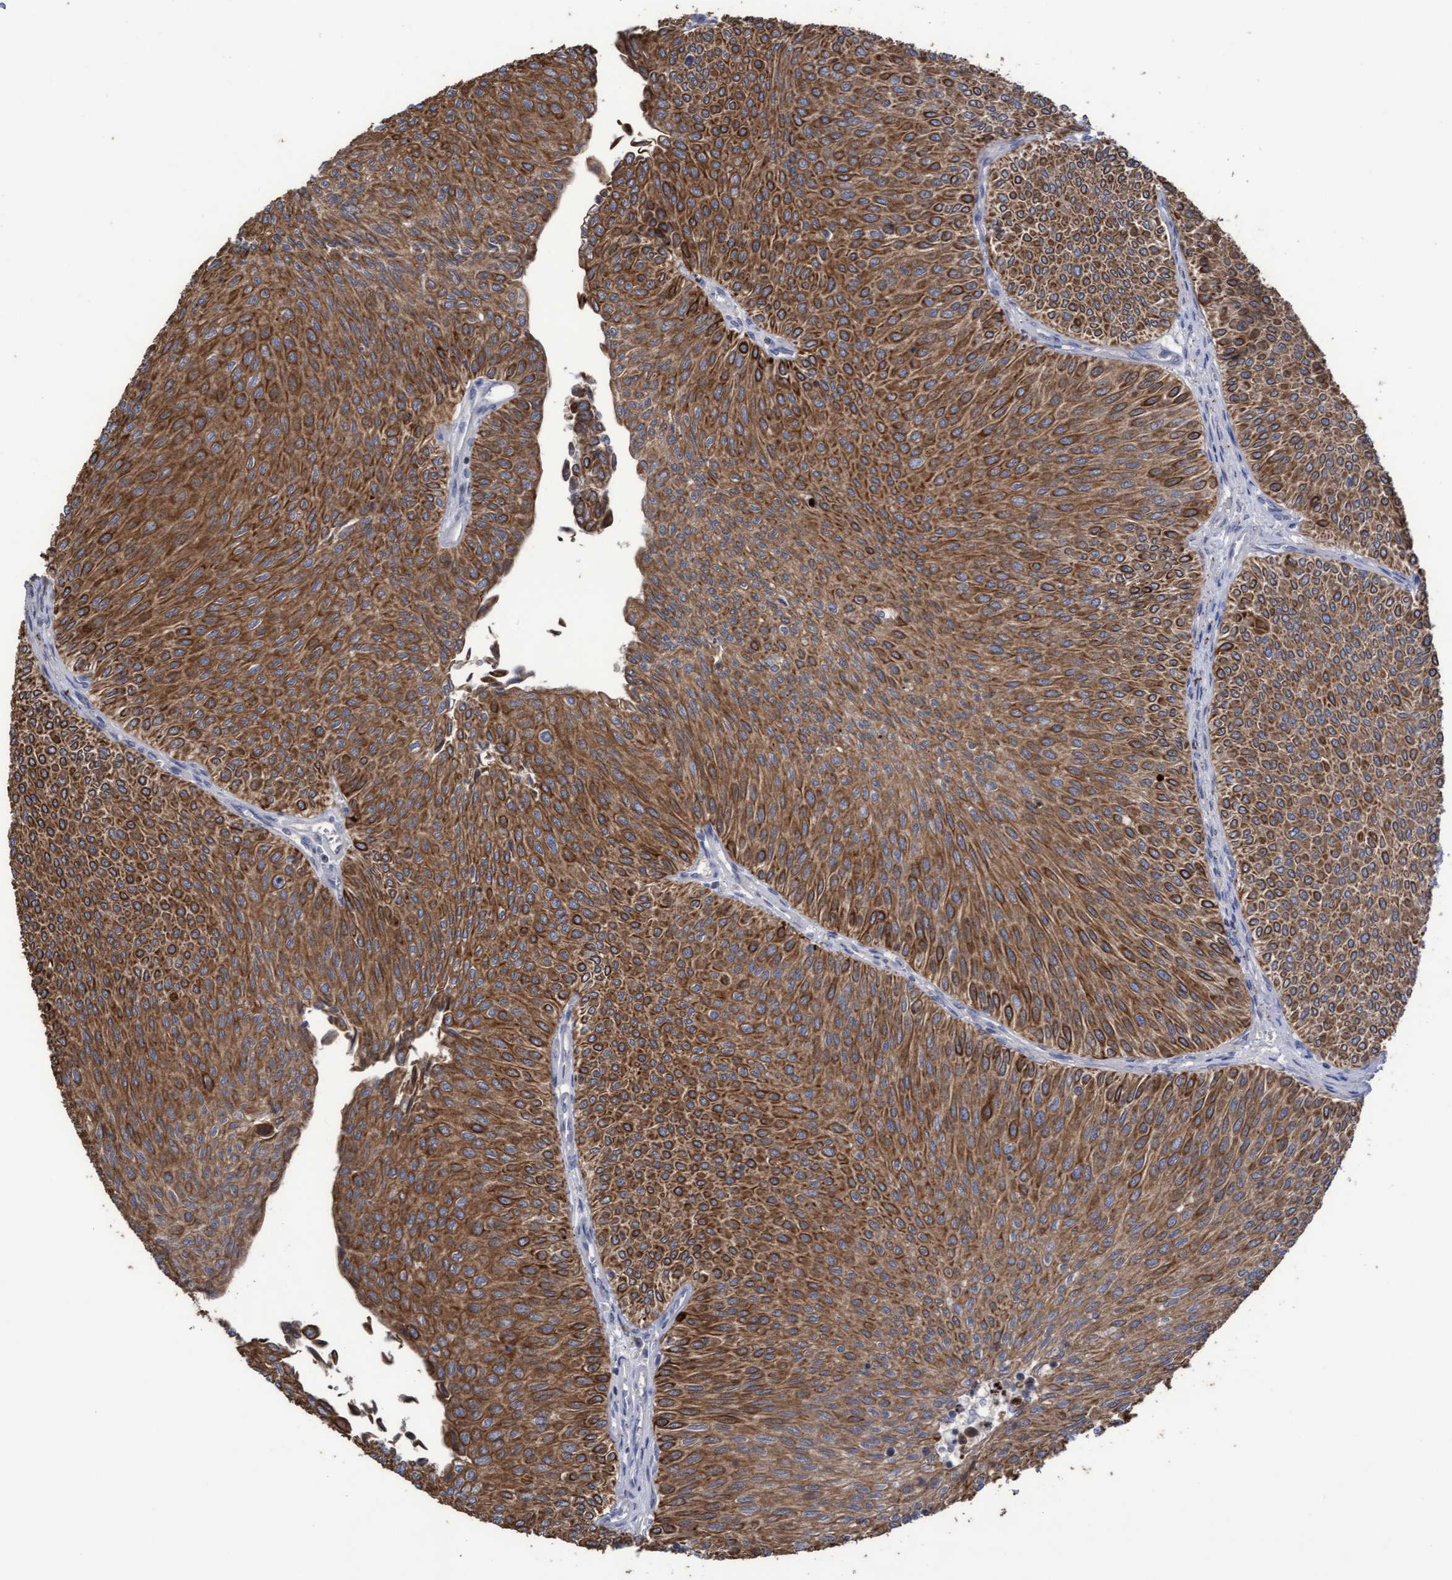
{"staining": {"intensity": "strong", "quantity": ">75%", "location": "cytoplasmic/membranous"}, "tissue": "urothelial cancer", "cell_type": "Tumor cells", "image_type": "cancer", "snomed": [{"axis": "morphology", "description": "Urothelial carcinoma, Low grade"}, {"axis": "topography", "description": "Urinary bladder"}], "caption": "Low-grade urothelial carcinoma stained with a brown dye shows strong cytoplasmic/membranous positive expression in approximately >75% of tumor cells.", "gene": "KRT24", "patient": {"sex": "male", "age": 78}}